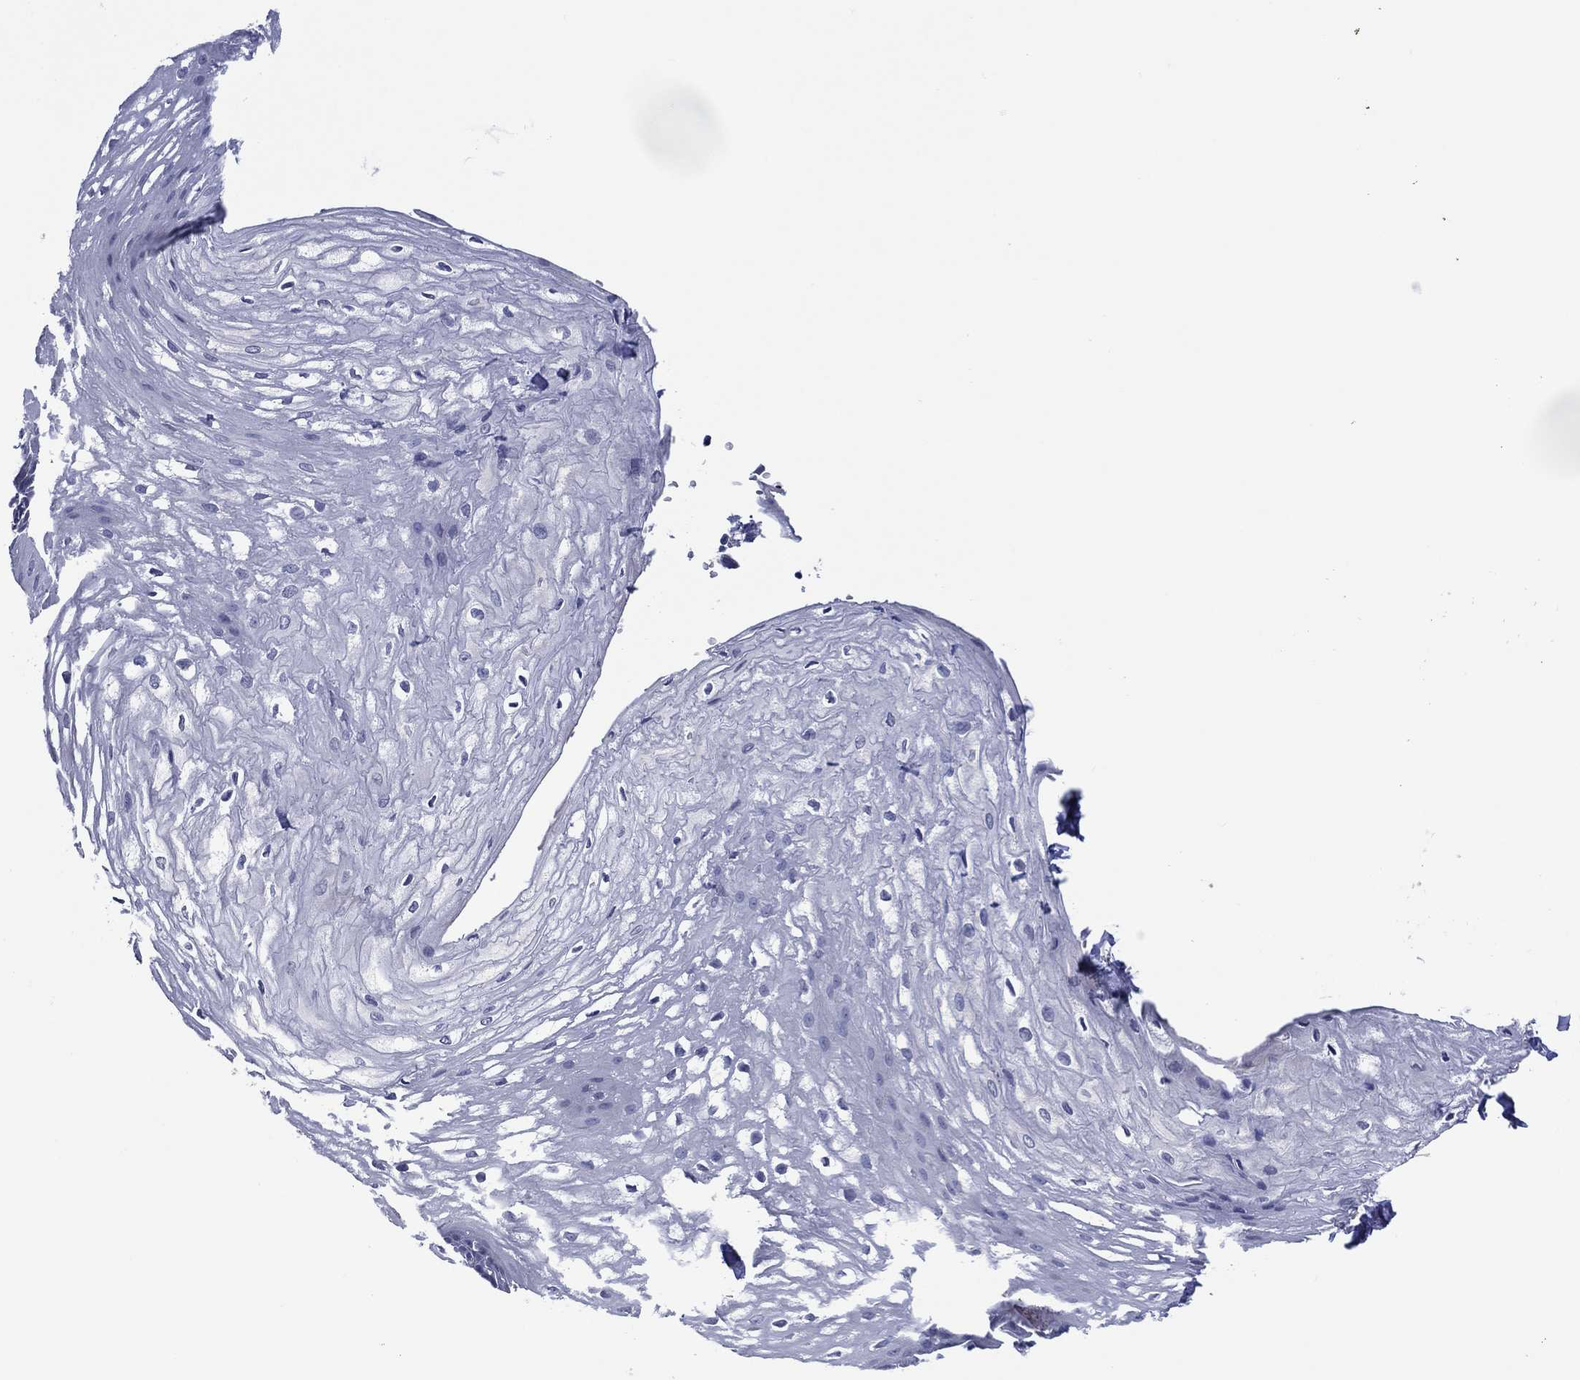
{"staining": {"intensity": "negative", "quantity": "none", "location": "none"}, "tissue": "esophagus", "cell_type": "Squamous epithelial cells", "image_type": "normal", "snomed": [{"axis": "morphology", "description": "Normal tissue, NOS"}, {"axis": "topography", "description": "Esophagus"}], "caption": "Squamous epithelial cells are negative for brown protein staining in normal esophagus. (DAB (3,3'-diaminobenzidine) IHC, high magnification).", "gene": "TRIM31", "patient": {"sex": "male", "age": 72}}